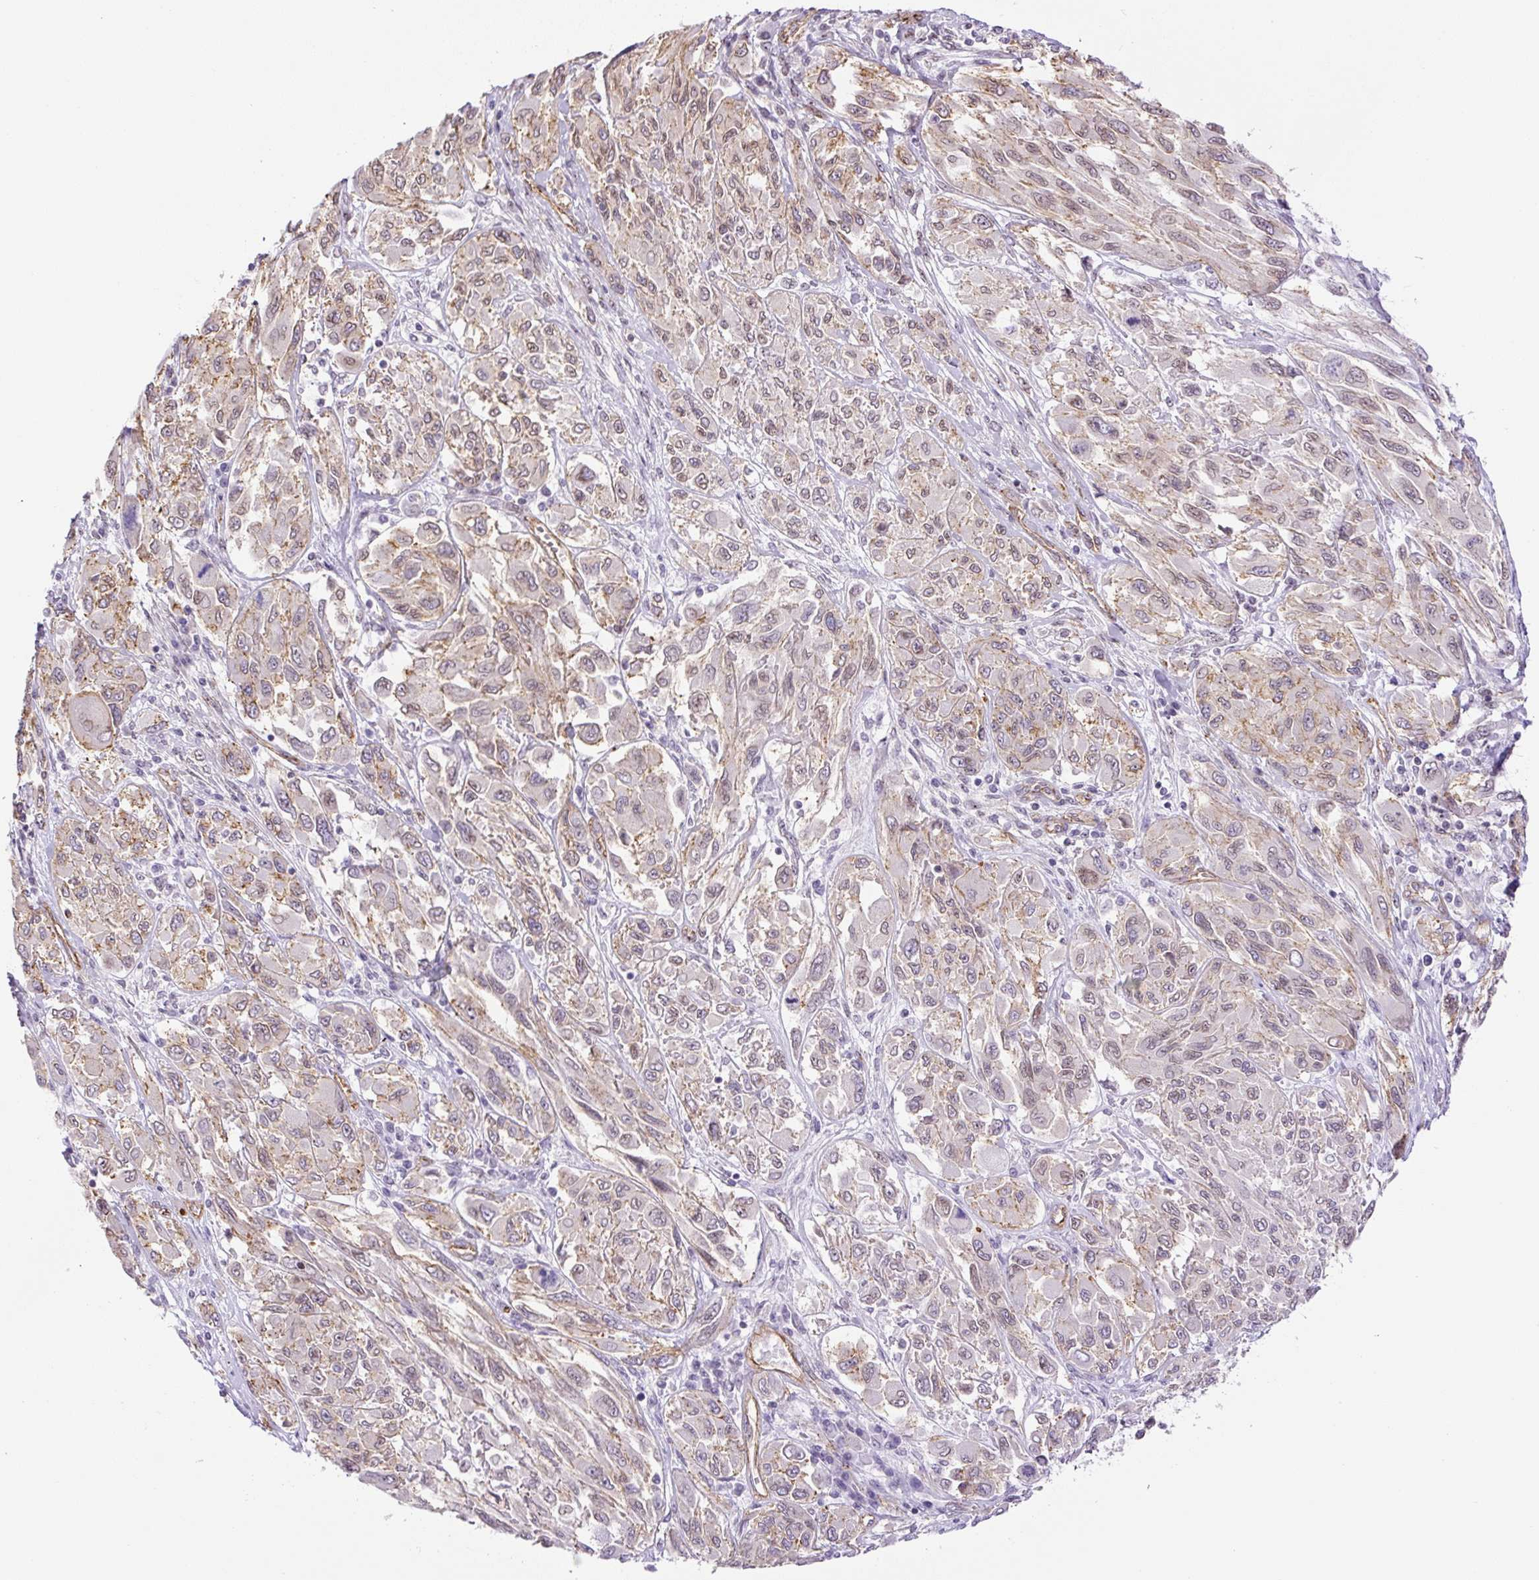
{"staining": {"intensity": "negative", "quantity": "none", "location": "none"}, "tissue": "melanoma", "cell_type": "Tumor cells", "image_type": "cancer", "snomed": [{"axis": "morphology", "description": "Malignant melanoma, NOS"}, {"axis": "topography", "description": "Skin"}], "caption": "The immunohistochemistry photomicrograph has no significant expression in tumor cells of melanoma tissue.", "gene": "MYO5C", "patient": {"sex": "female", "age": 91}}